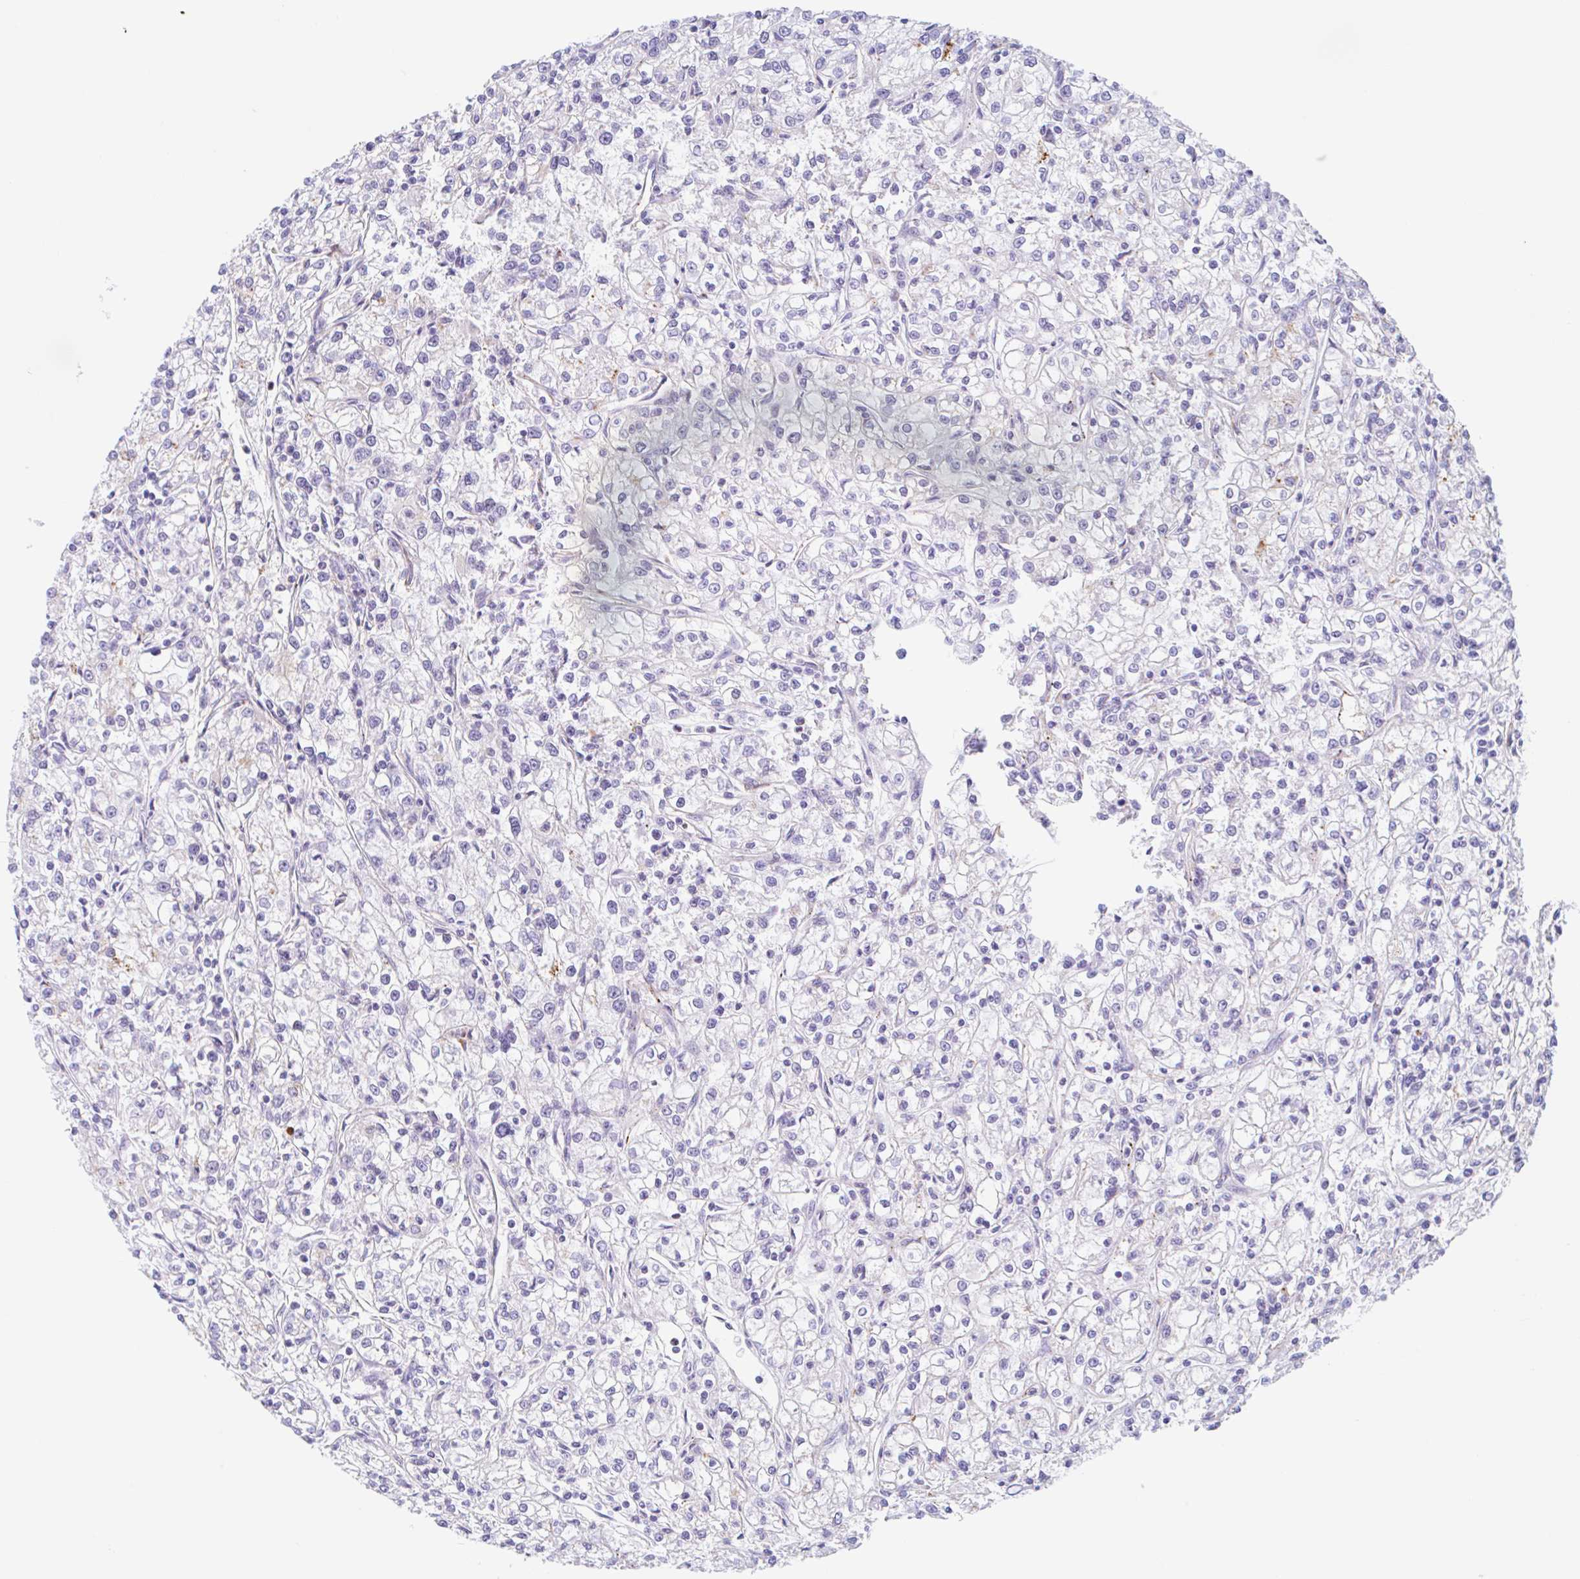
{"staining": {"intensity": "moderate", "quantity": "<25%", "location": "cytoplasmic/membranous"}, "tissue": "renal cancer", "cell_type": "Tumor cells", "image_type": "cancer", "snomed": [{"axis": "morphology", "description": "Adenocarcinoma, NOS"}, {"axis": "topography", "description": "Kidney"}], "caption": "About <25% of tumor cells in renal cancer (adenocarcinoma) demonstrate moderate cytoplasmic/membranous protein staining as visualized by brown immunohistochemical staining.", "gene": "ANKRD9", "patient": {"sex": "female", "age": 59}}